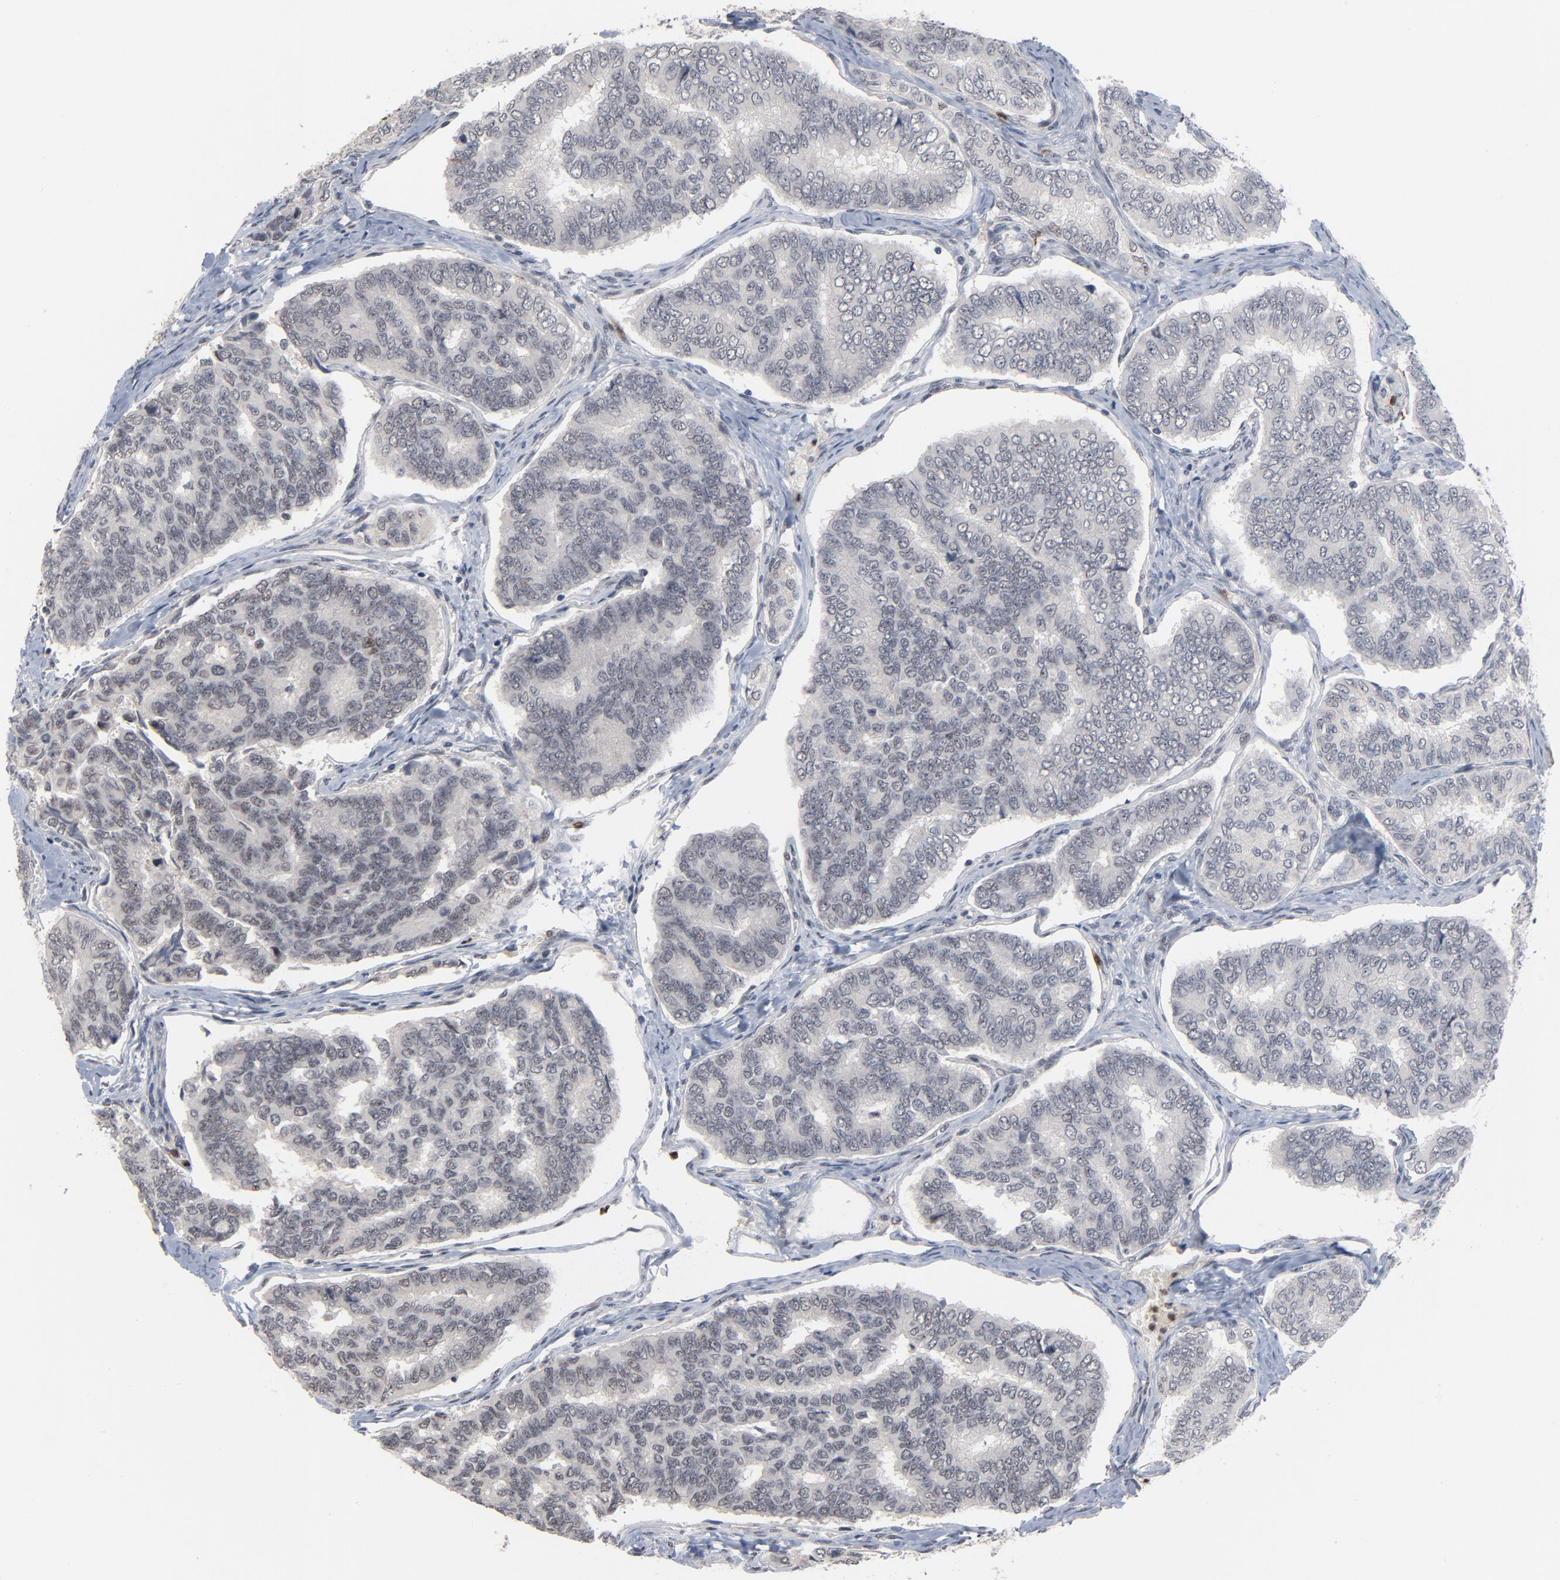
{"staining": {"intensity": "negative", "quantity": "none", "location": "none"}, "tissue": "thyroid cancer", "cell_type": "Tumor cells", "image_type": "cancer", "snomed": [{"axis": "morphology", "description": "Papillary adenocarcinoma, NOS"}, {"axis": "topography", "description": "Thyroid gland"}], "caption": "DAB immunohistochemical staining of papillary adenocarcinoma (thyroid) displays no significant positivity in tumor cells.", "gene": "RTL5", "patient": {"sex": "female", "age": 35}}